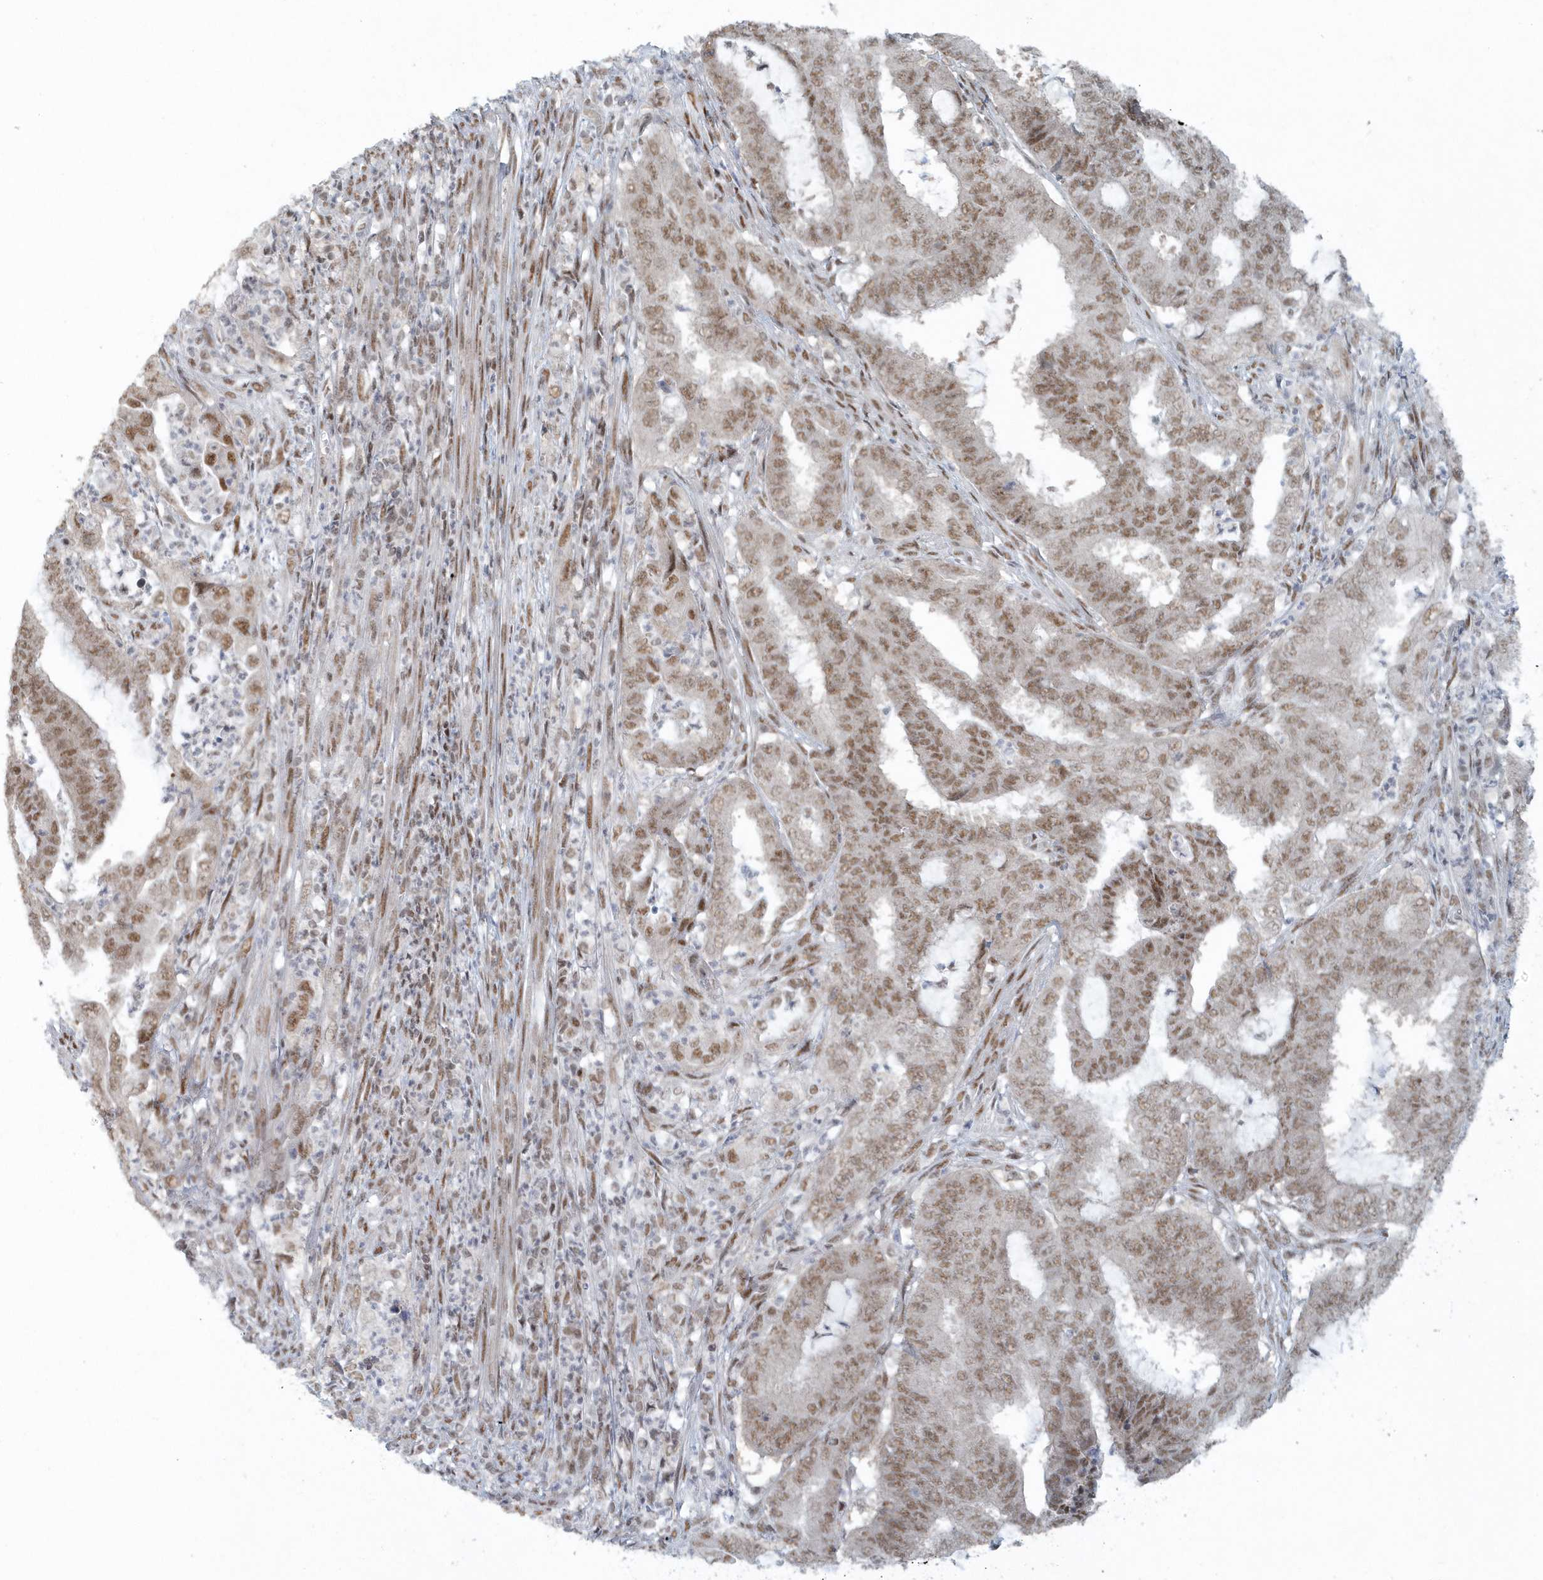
{"staining": {"intensity": "moderate", "quantity": ">75%", "location": "nuclear"}, "tissue": "endometrial cancer", "cell_type": "Tumor cells", "image_type": "cancer", "snomed": [{"axis": "morphology", "description": "Adenocarcinoma, NOS"}, {"axis": "topography", "description": "Endometrium"}], "caption": "This is an image of immunohistochemistry staining of endometrial cancer (adenocarcinoma), which shows moderate expression in the nuclear of tumor cells.", "gene": "YTHDC1", "patient": {"sex": "female", "age": 51}}